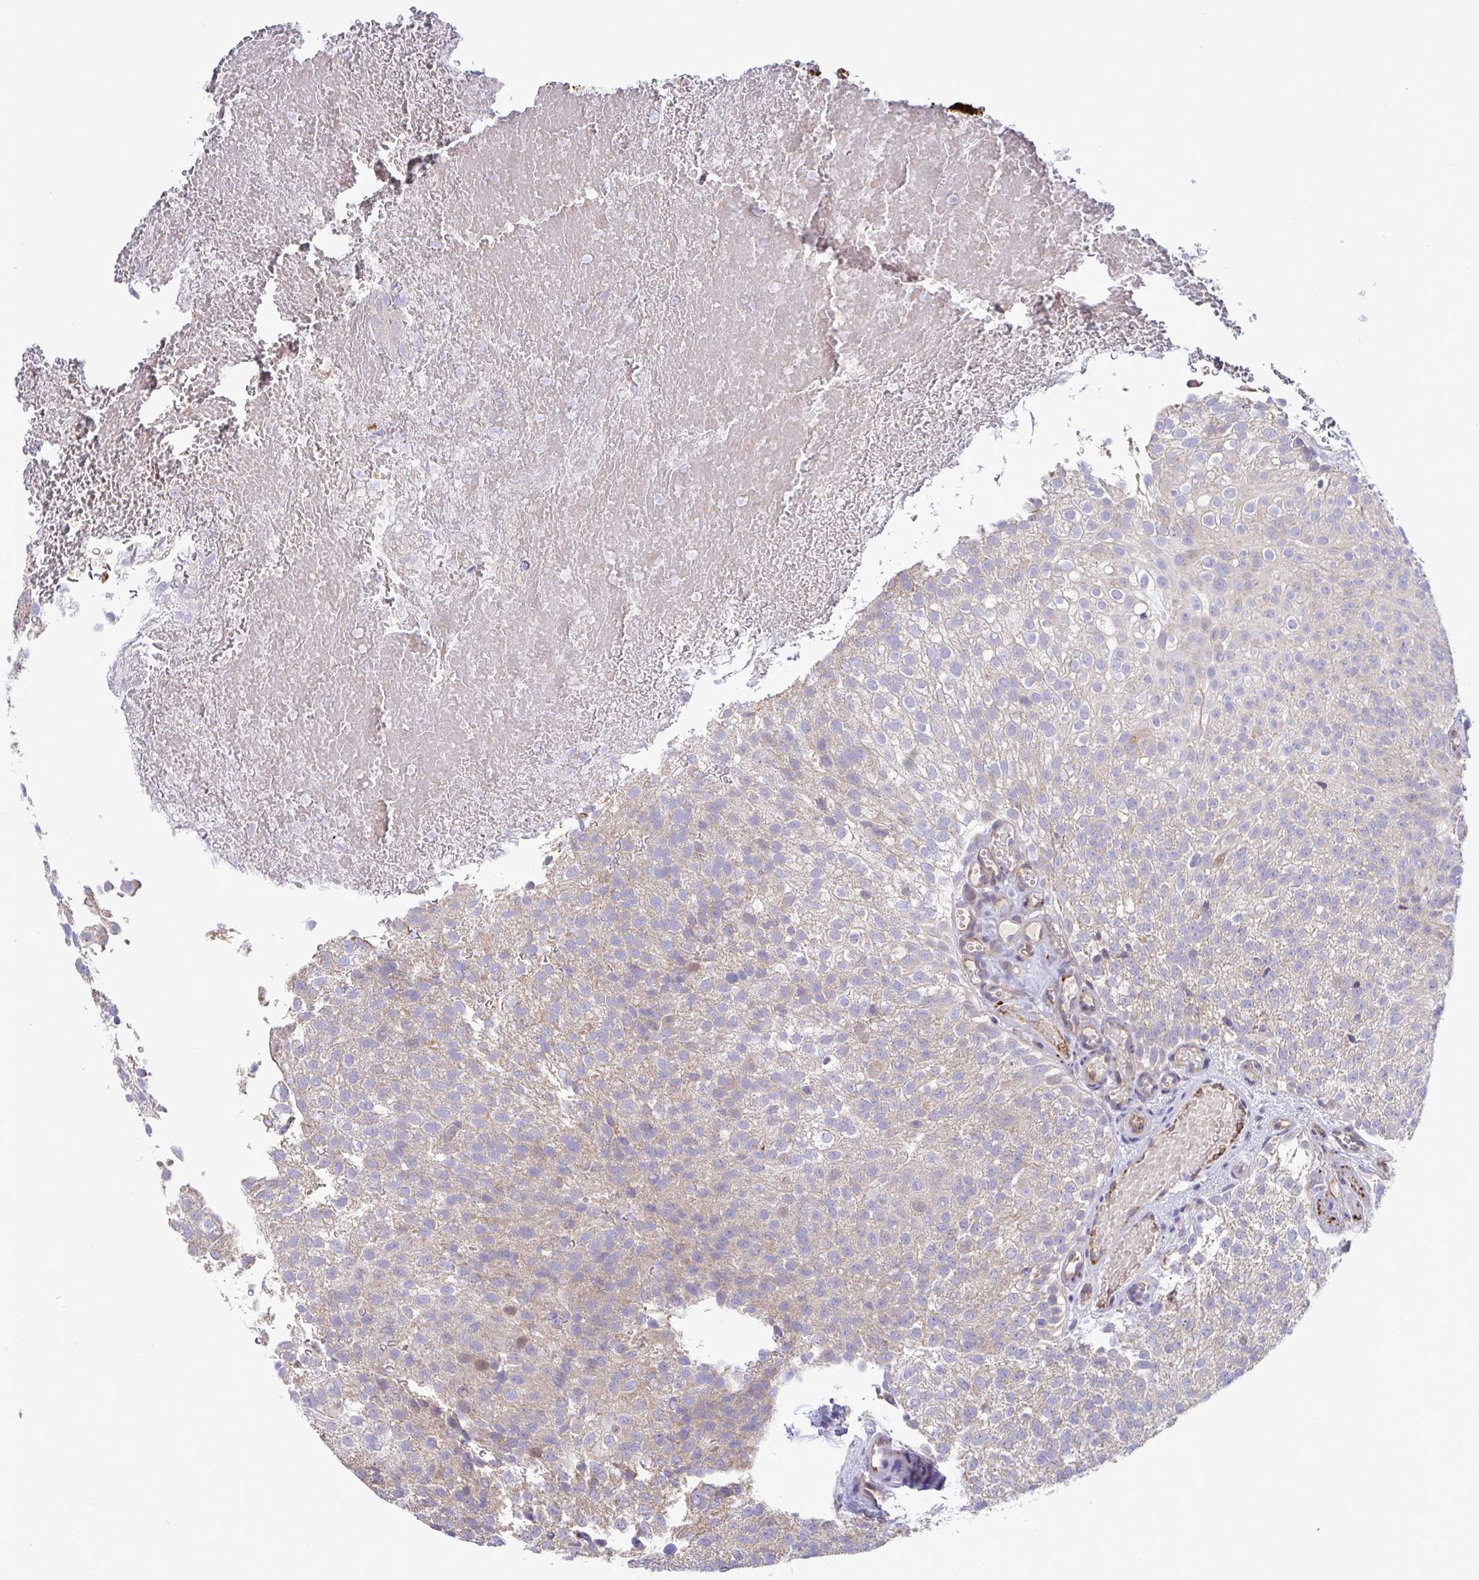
{"staining": {"intensity": "weak", "quantity": "<25%", "location": "cytoplasmic/membranous"}, "tissue": "urothelial cancer", "cell_type": "Tumor cells", "image_type": "cancer", "snomed": [{"axis": "morphology", "description": "Urothelial carcinoma, Low grade"}, {"axis": "topography", "description": "Urinary bladder"}], "caption": "Low-grade urothelial carcinoma was stained to show a protein in brown. There is no significant positivity in tumor cells.", "gene": "IL37", "patient": {"sex": "male", "age": 78}}